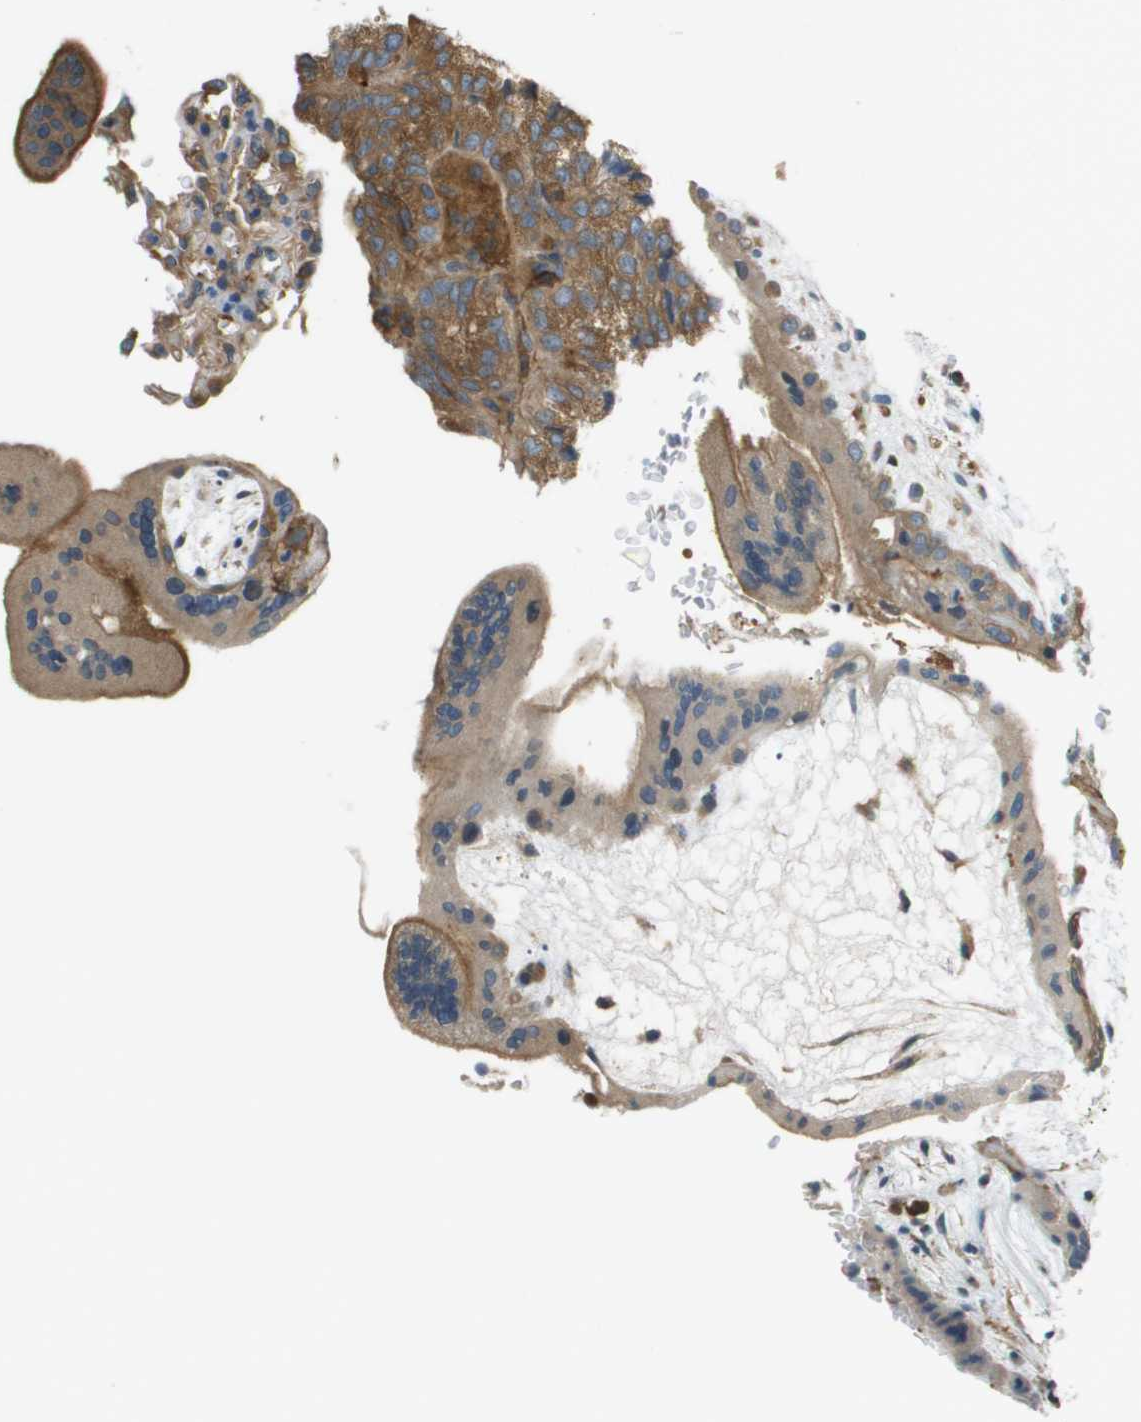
{"staining": {"intensity": "moderate", "quantity": ">75%", "location": "cytoplasmic/membranous"}, "tissue": "placenta", "cell_type": "Decidual cells", "image_type": "normal", "snomed": [{"axis": "morphology", "description": "Normal tissue, NOS"}, {"axis": "topography", "description": "Placenta"}], "caption": "High-magnification brightfield microscopy of unremarkable placenta stained with DAB (brown) and counterstained with hematoxylin (blue). decidual cells exhibit moderate cytoplasmic/membranous expression is seen in approximately>75% of cells.", "gene": "CORO1B", "patient": {"sex": "female", "age": 35}}